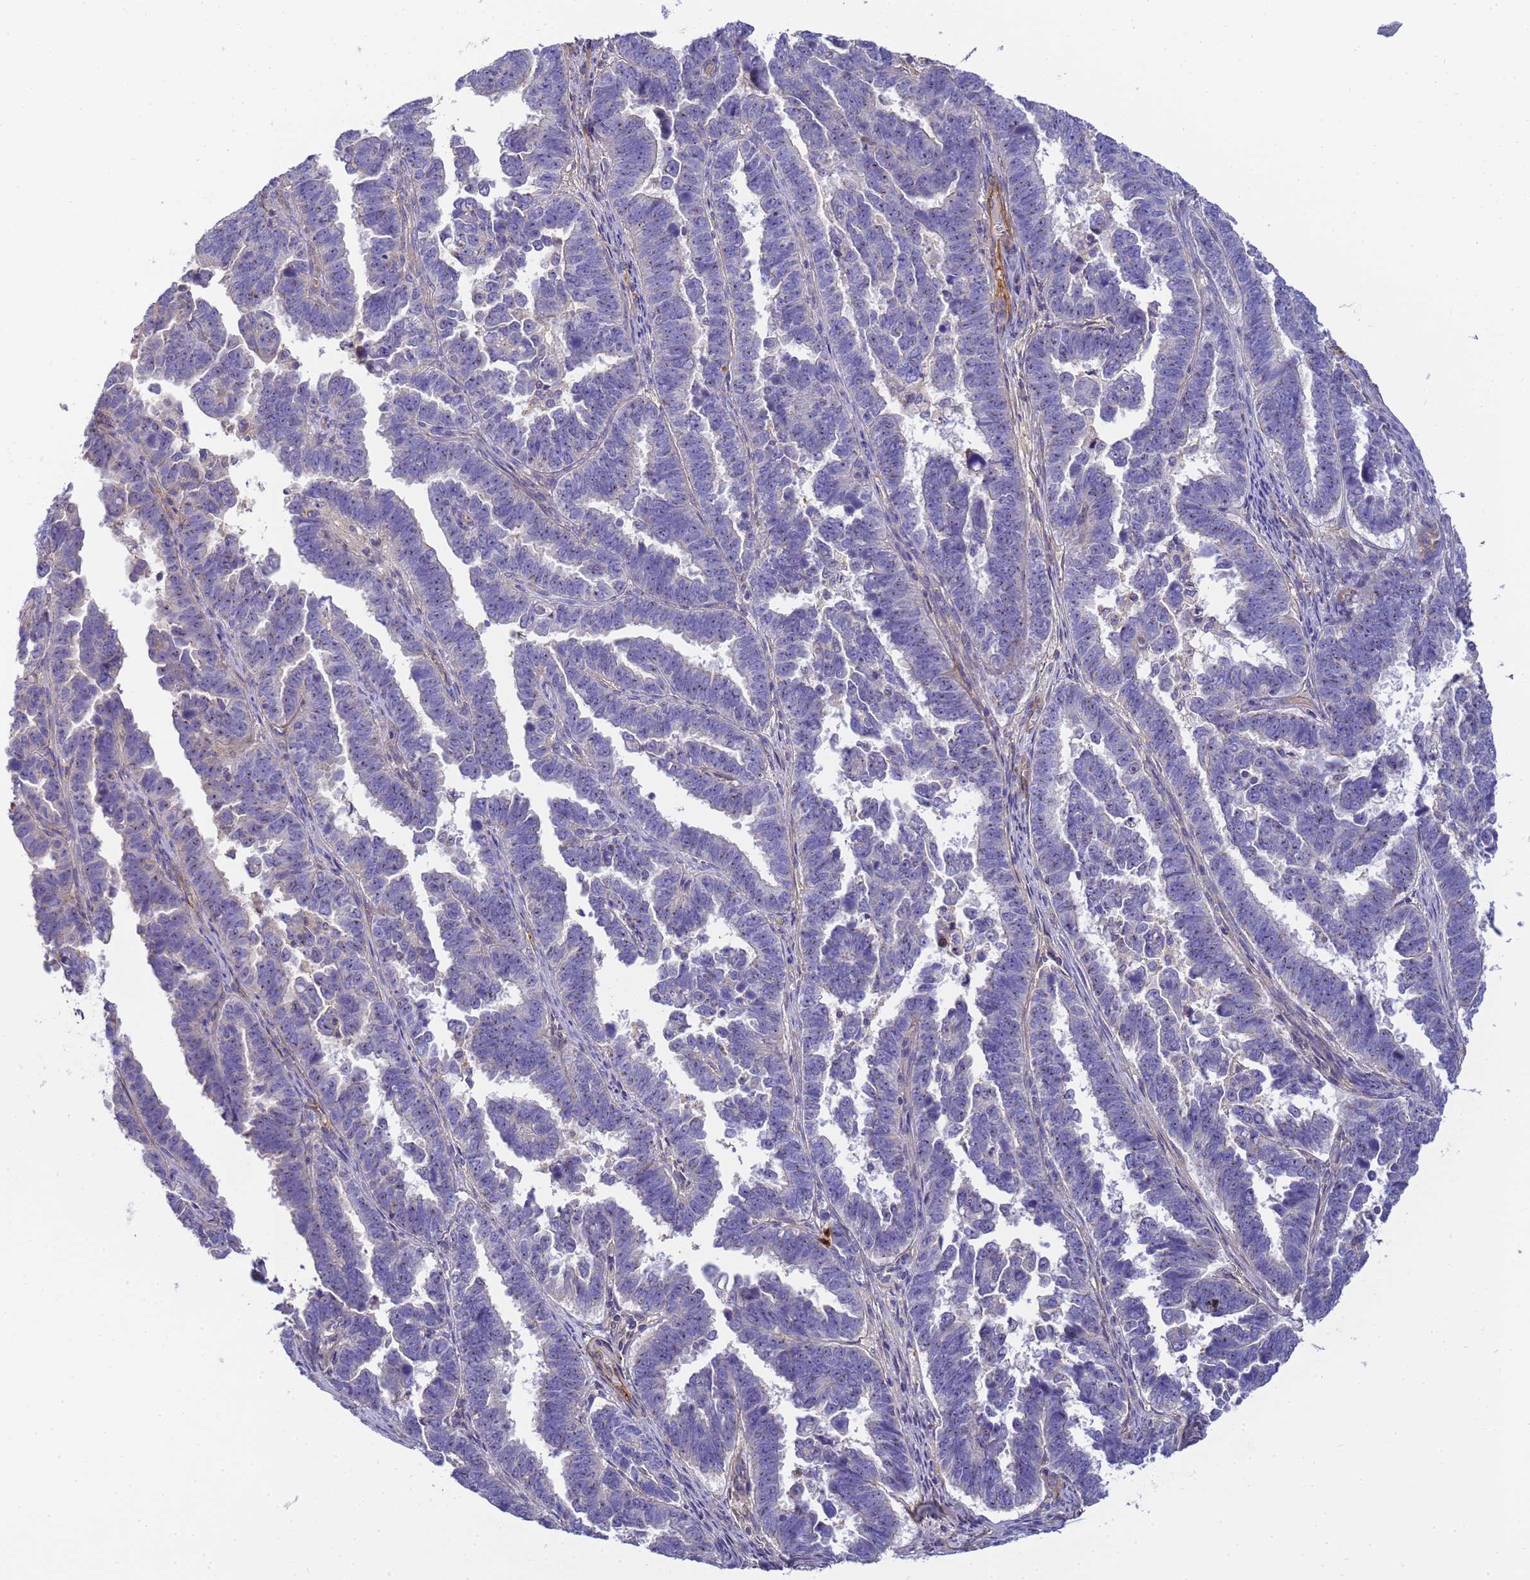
{"staining": {"intensity": "negative", "quantity": "none", "location": "none"}, "tissue": "endometrial cancer", "cell_type": "Tumor cells", "image_type": "cancer", "snomed": [{"axis": "morphology", "description": "Adenocarcinoma, NOS"}, {"axis": "topography", "description": "Endometrium"}], "caption": "An immunohistochemistry (IHC) photomicrograph of adenocarcinoma (endometrial) is shown. There is no staining in tumor cells of adenocarcinoma (endometrial).", "gene": "MYL12A", "patient": {"sex": "female", "age": 75}}